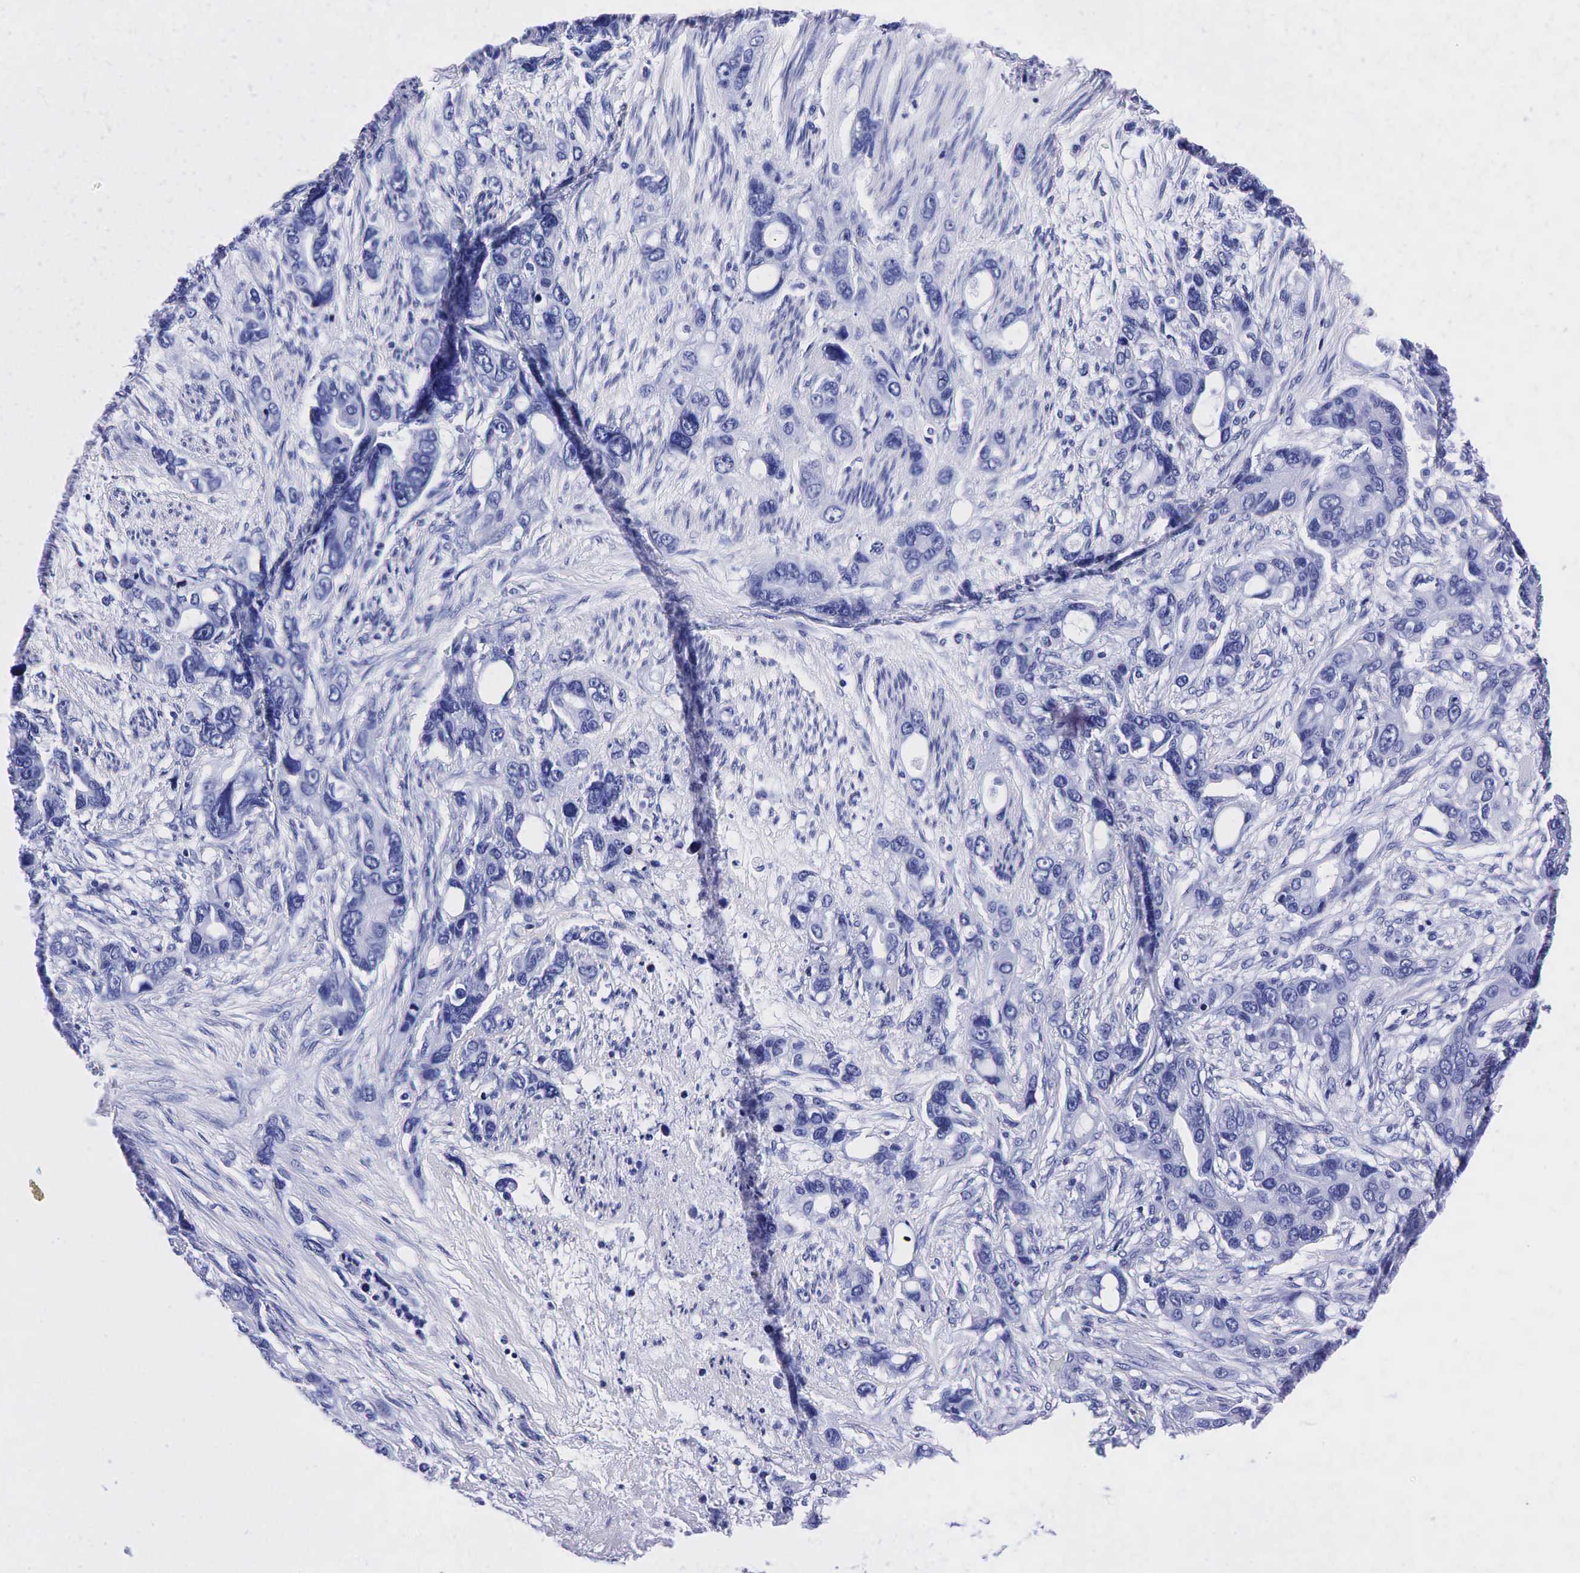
{"staining": {"intensity": "negative", "quantity": "none", "location": "none"}, "tissue": "stomach cancer", "cell_type": "Tumor cells", "image_type": "cancer", "snomed": [{"axis": "morphology", "description": "Adenocarcinoma, NOS"}, {"axis": "topography", "description": "Stomach, upper"}], "caption": "Tumor cells are negative for protein expression in human stomach cancer. (Brightfield microscopy of DAB (3,3'-diaminobenzidine) immunohistochemistry (IHC) at high magnification).", "gene": "TG", "patient": {"sex": "male", "age": 47}}